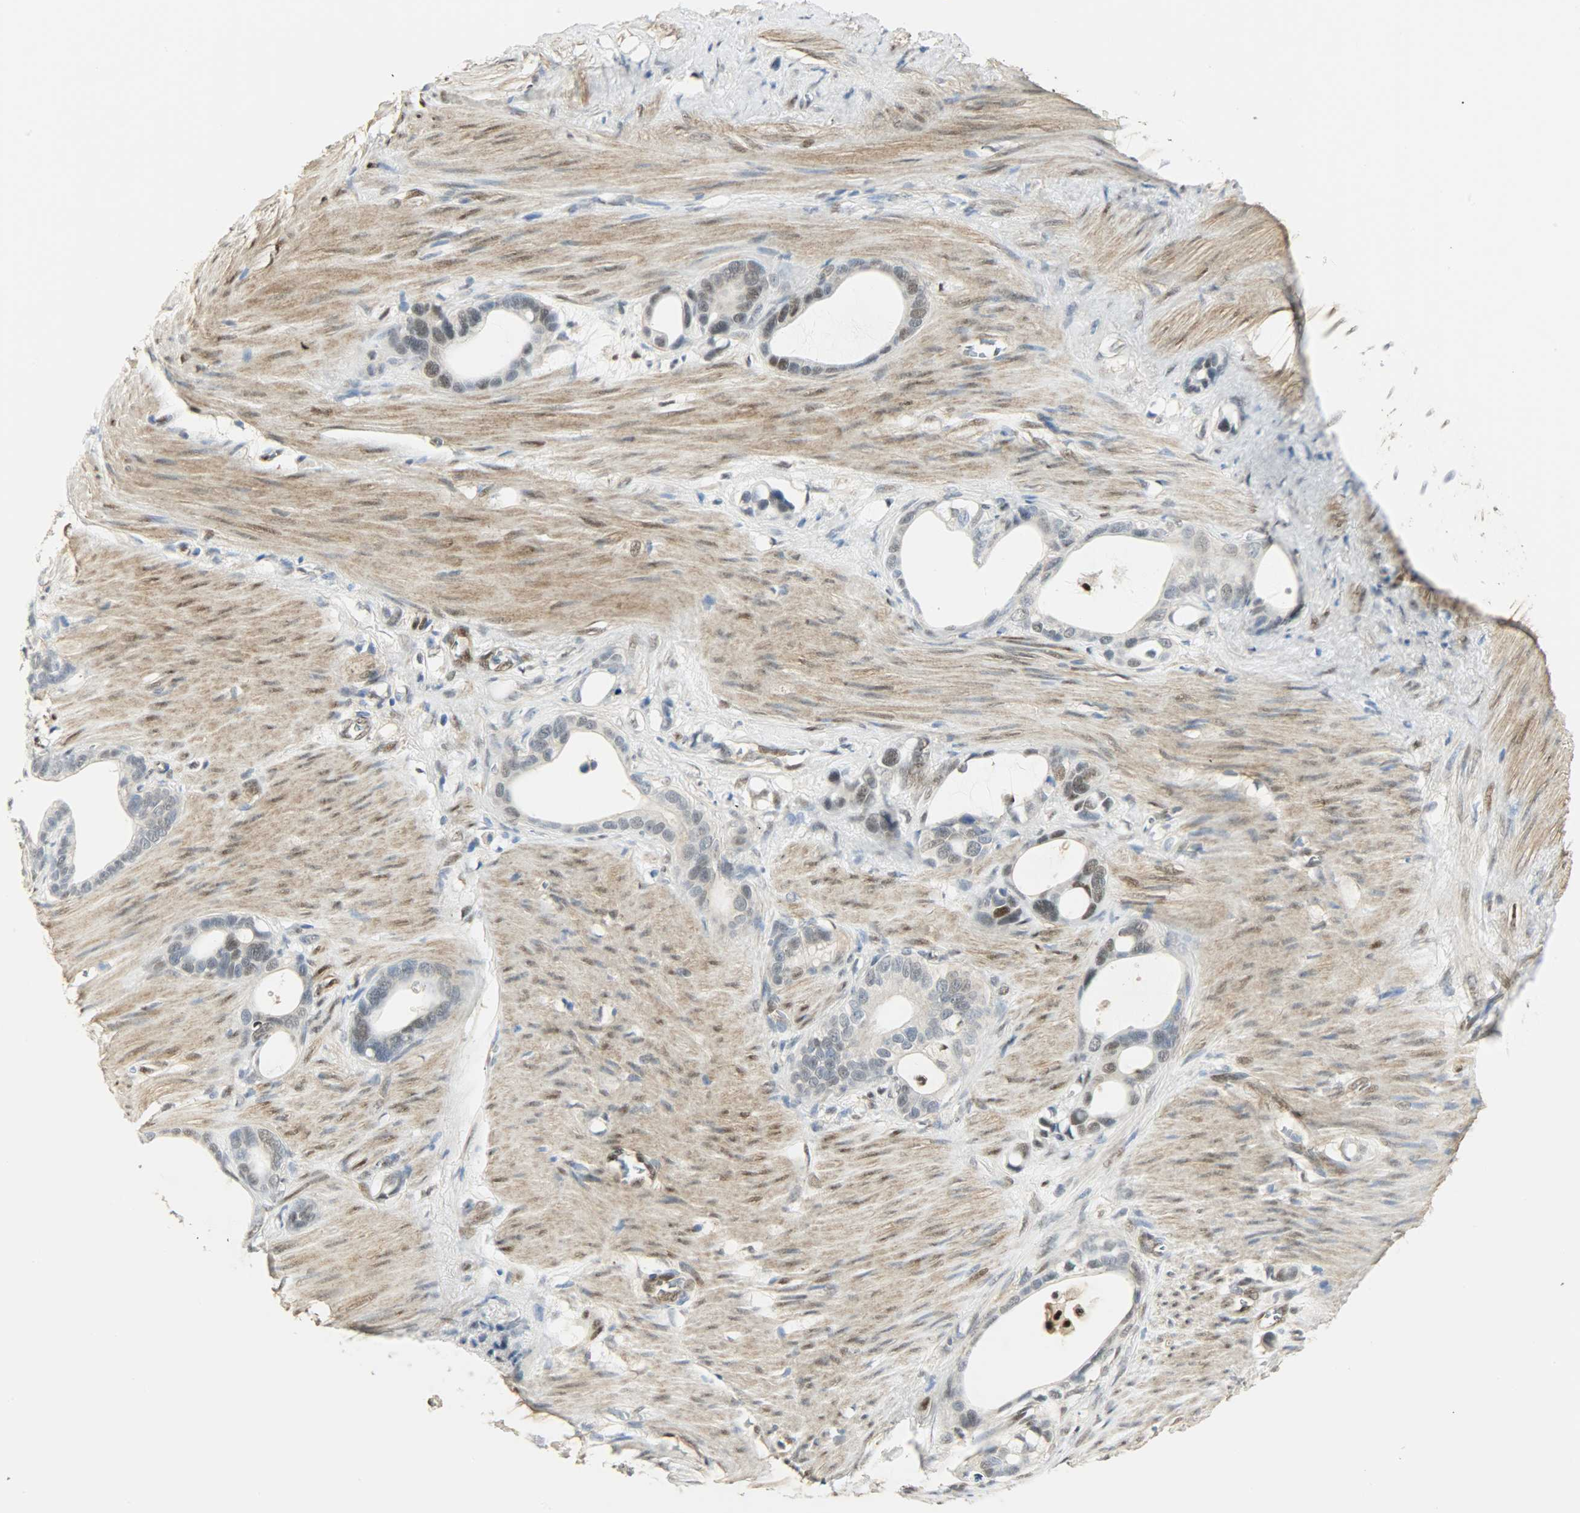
{"staining": {"intensity": "weak", "quantity": "25%-75%", "location": "nuclear"}, "tissue": "stomach cancer", "cell_type": "Tumor cells", "image_type": "cancer", "snomed": [{"axis": "morphology", "description": "Adenocarcinoma, NOS"}, {"axis": "topography", "description": "Stomach"}], "caption": "Human stomach cancer stained with a protein marker demonstrates weak staining in tumor cells.", "gene": "NPEPL1", "patient": {"sex": "female", "age": 75}}